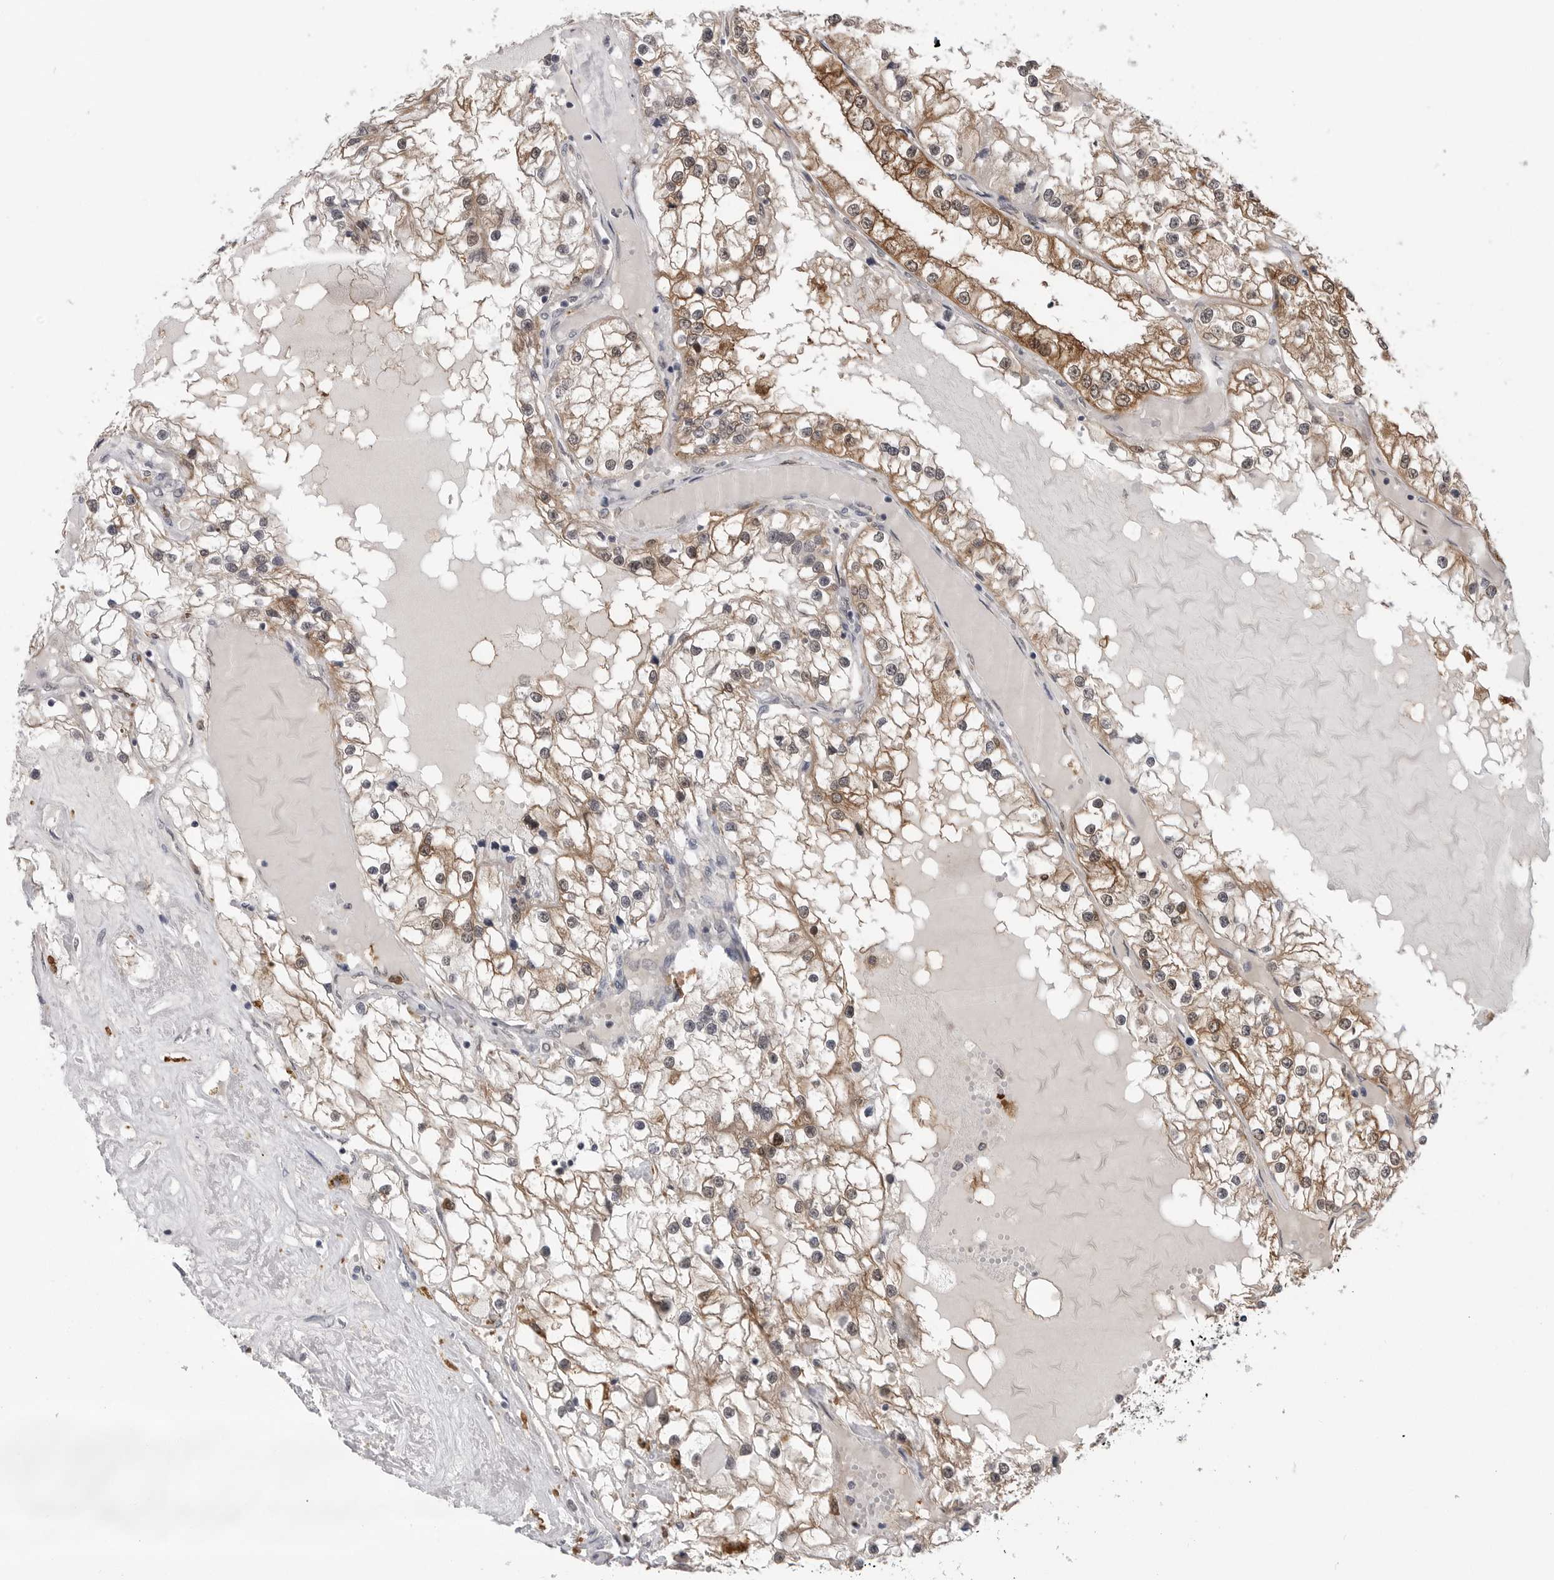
{"staining": {"intensity": "moderate", "quantity": ">75%", "location": "cytoplasmic/membranous,nuclear"}, "tissue": "renal cancer", "cell_type": "Tumor cells", "image_type": "cancer", "snomed": [{"axis": "morphology", "description": "Adenocarcinoma, NOS"}, {"axis": "topography", "description": "Kidney"}], "caption": "Adenocarcinoma (renal) stained with DAB (3,3'-diaminobenzidine) immunohistochemistry shows medium levels of moderate cytoplasmic/membranous and nuclear positivity in about >75% of tumor cells. (DAB (3,3'-diaminobenzidine) = brown stain, brightfield microscopy at high magnification).", "gene": "PNPO", "patient": {"sex": "male", "age": 68}}